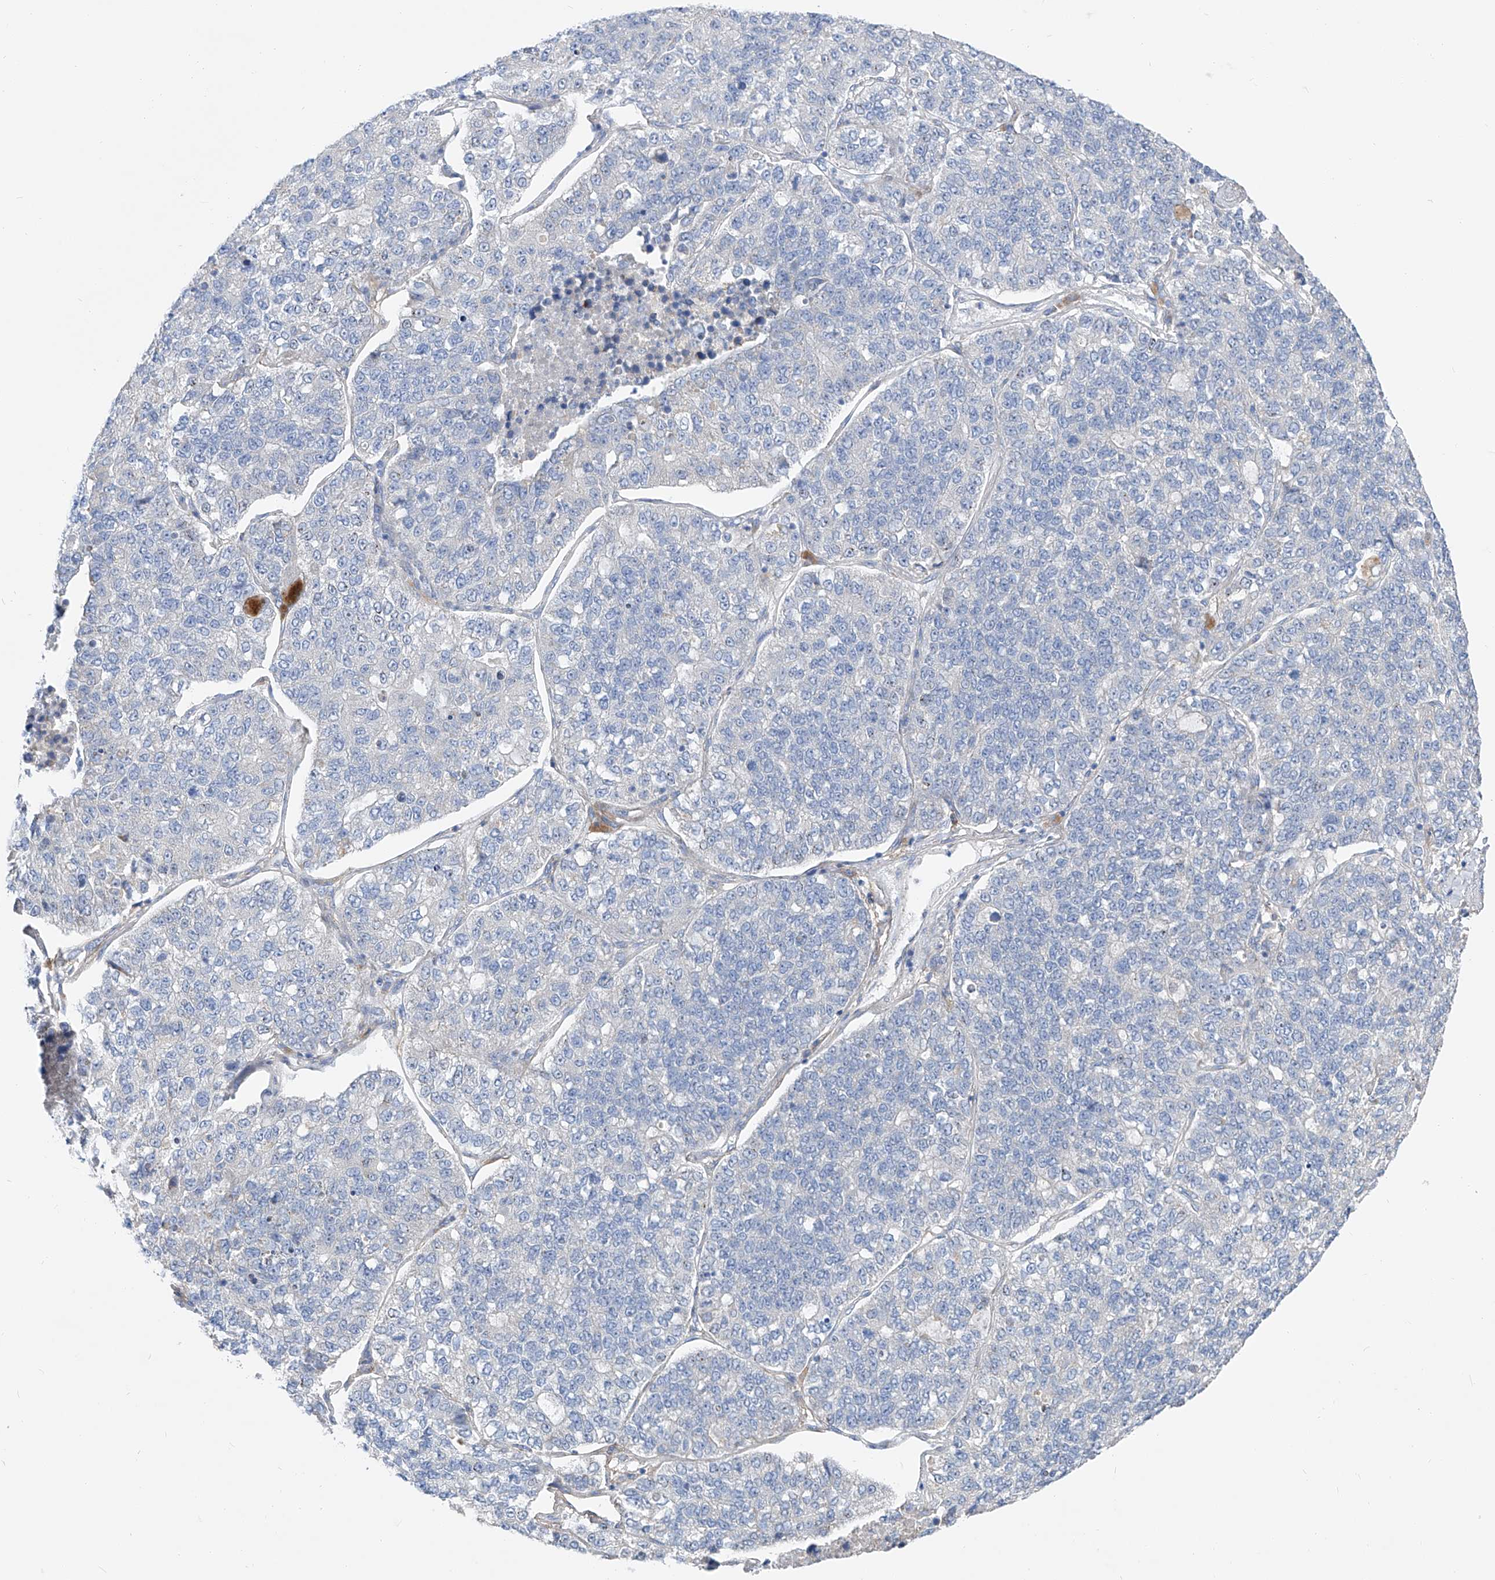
{"staining": {"intensity": "negative", "quantity": "none", "location": "none"}, "tissue": "lung cancer", "cell_type": "Tumor cells", "image_type": "cancer", "snomed": [{"axis": "morphology", "description": "Adenocarcinoma, NOS"}, {"axis": "topography", "description": "Lung"}], "caption": "Immunohistochemistry image of neoplastic tissue: lung adenocarcinoma stained with DAB (3,3'-diaminobenzidine) shows no significant protein staining in tumor cells.", "gene": "UFL1", "patient": {"sex": "male", "age": 49}}